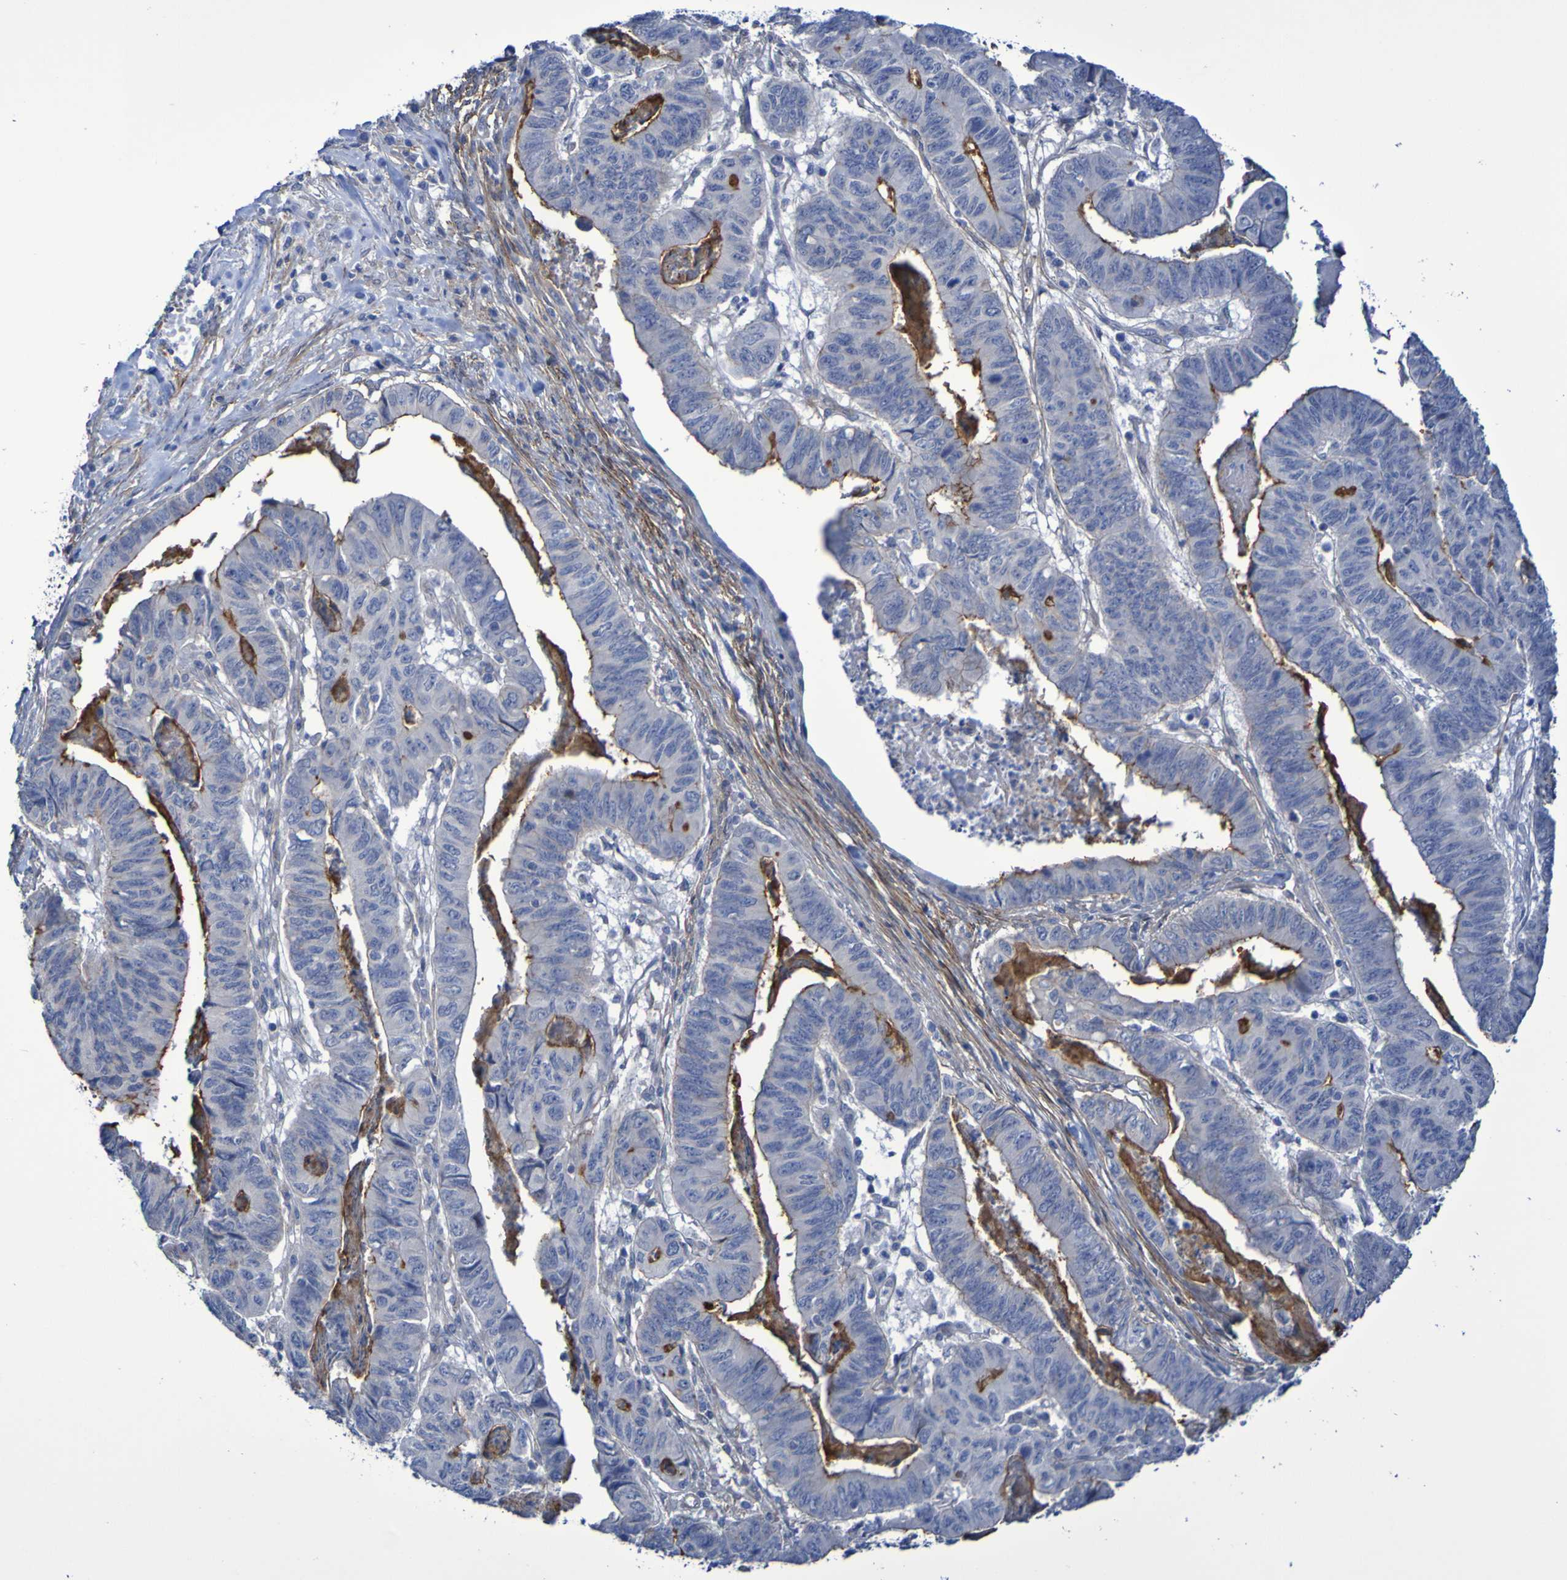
{"staining": {"intensity": "negative", "quantity": "none", "location": "none"}, "tissue": "stomach cancer", "cell_type": "Tumor cells", "image_type": "cancer", "snomed": [{"axis": "morphology", "description": "Adenocarcinoma, NOS"}, {"axis": "topography", "description": "Stomach, lower"}], "caption": "Immunohistochemical staining of human stomach cancer (adenocarcinoma) displays no significant expression in tumor cells.", "gene": "LPP", "patient": {"sex": "male", "age": 77}}